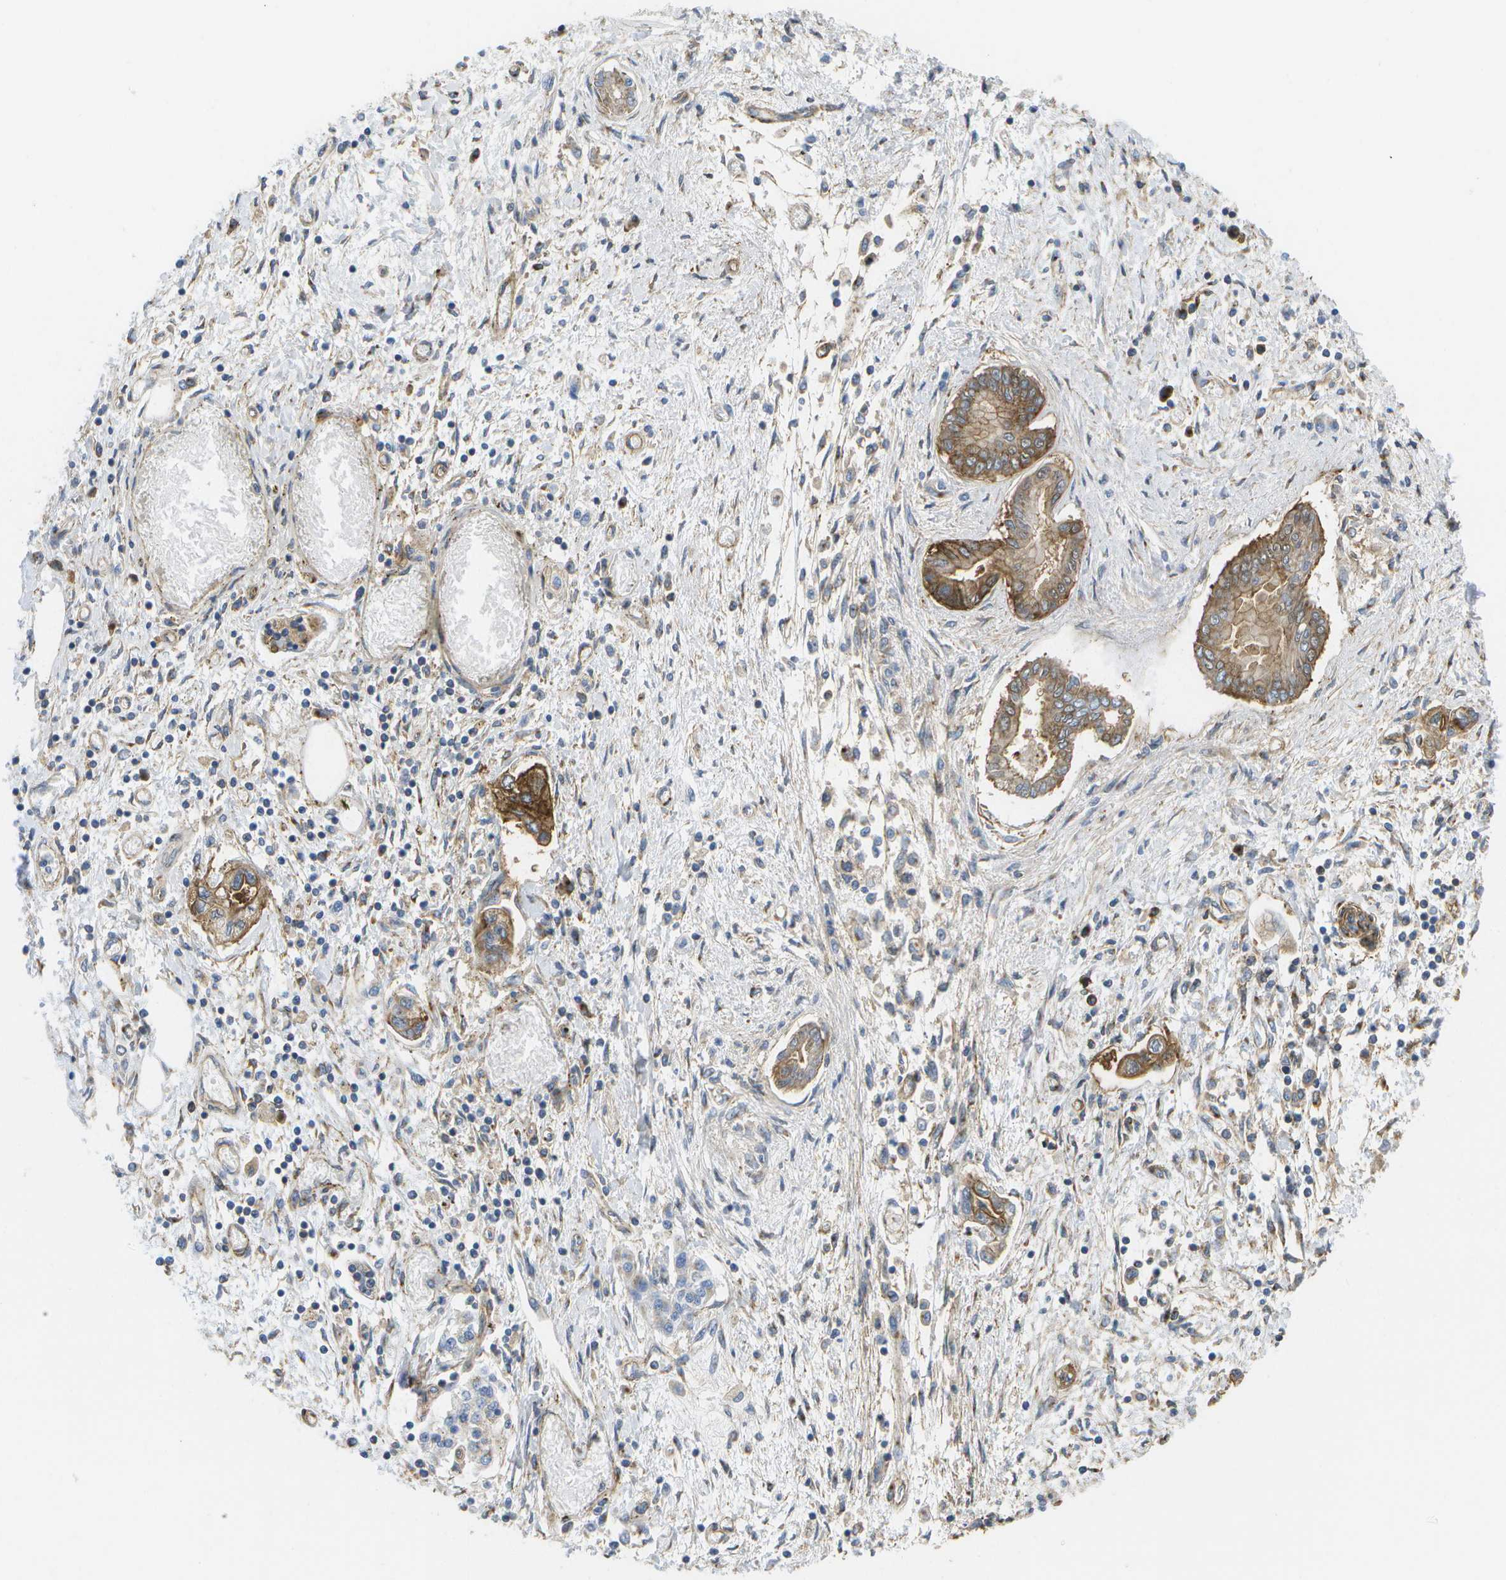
{"staining": {"intensity": "moderate", "quantity": "25%-75%", "location": "cytoplasmic/membranous"}, "tissue": "pancreatic cancer", "cell_type": "Tumor cells", "image_type": "cancer", "snomed": [{"axis": "morphology", "description": "Adenocarcinoma, NOS"}, {"axis": "topography", "description": "Pancreas"}], "caption": "DAB (3,3'-diaminobenzidine) immunohistochemical staining of human pancreatic cancer (adenocarcinoma) exhibits moderate cytoplasmic/membranous protein positivity in about 25%-75% of tumor cells.", "gene": "BST2", "patient": {"sex": "male", "age": 56}}